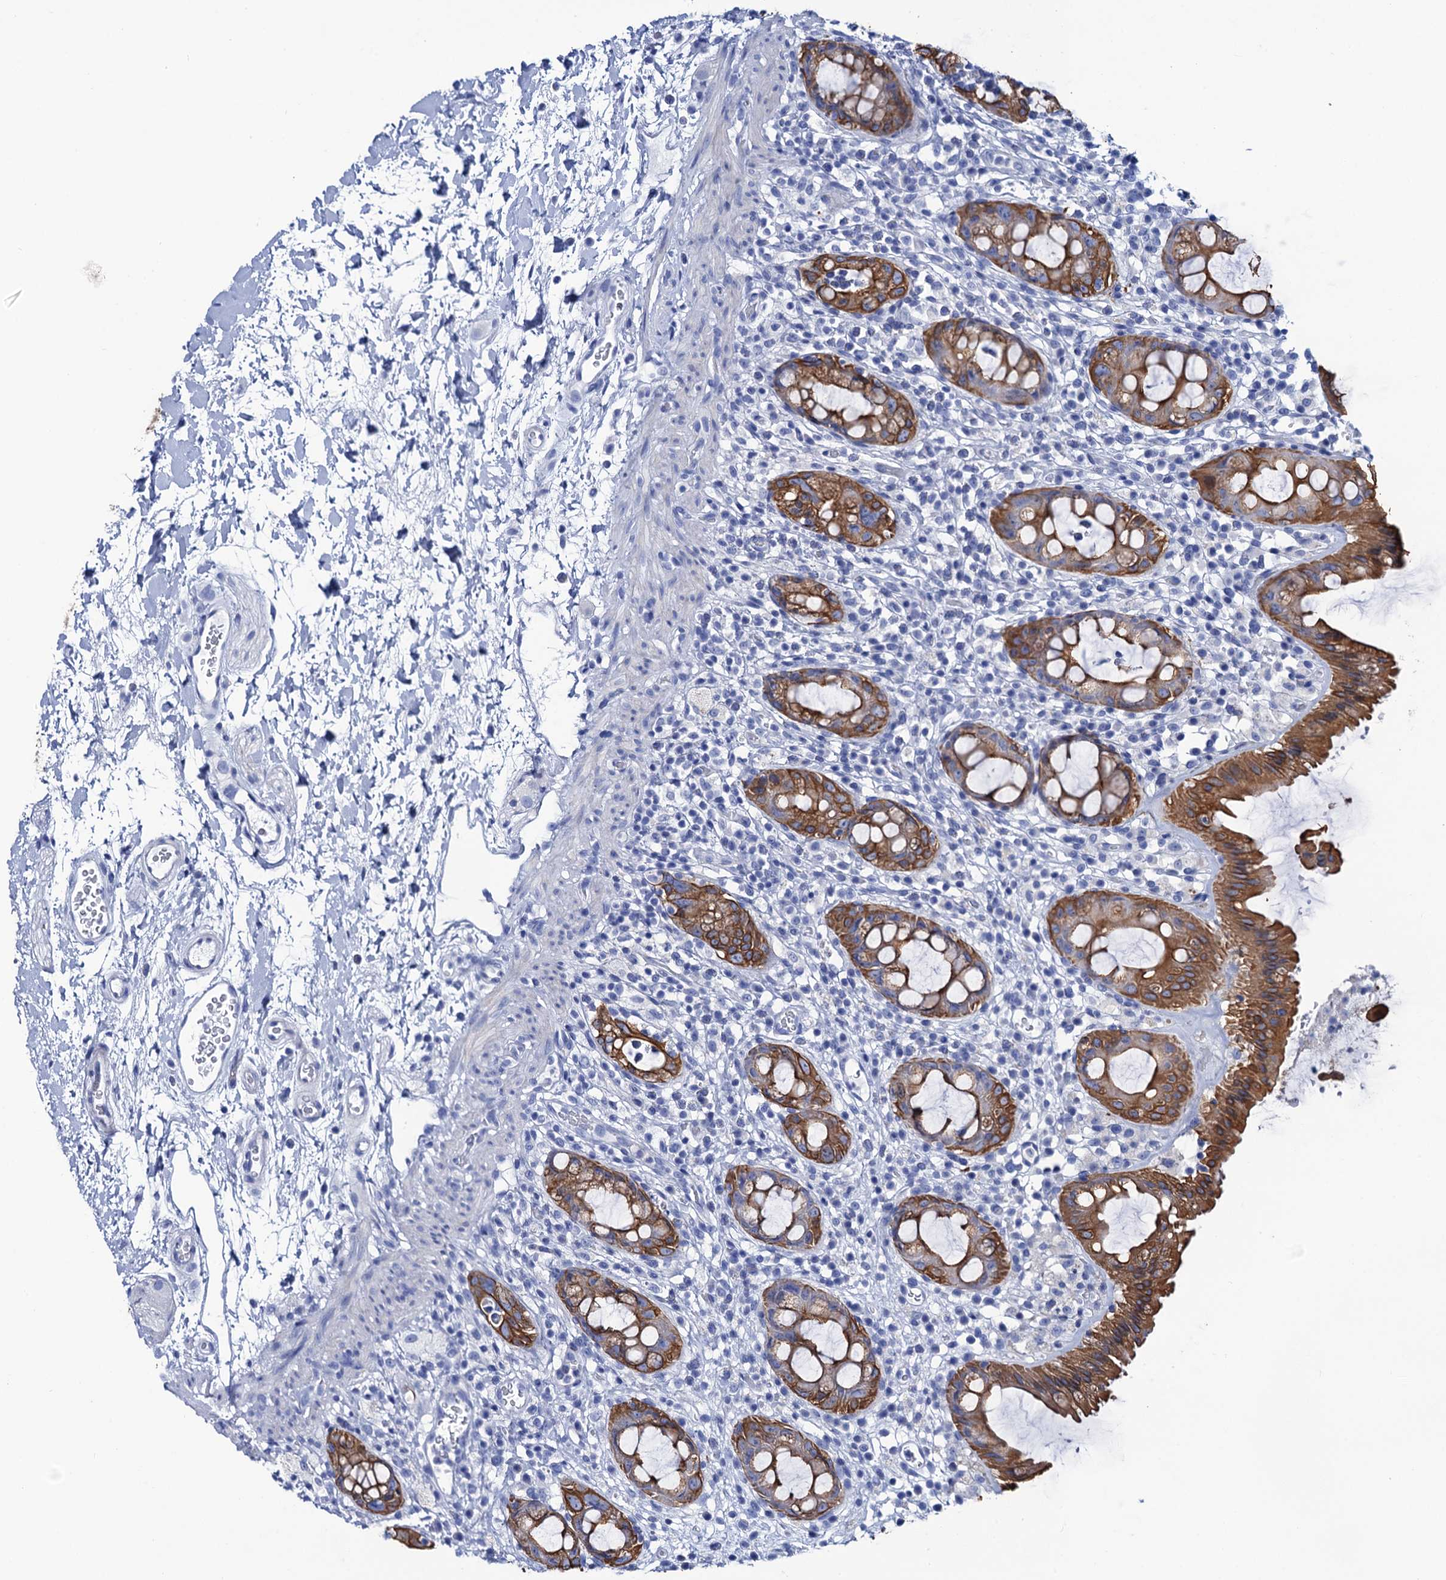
{"staining": {"intensity": "moderate", "quantity": ">75%", "location": "cytoplasmic/membranous"}, "tissue": "rectum", "cell_type": "Glandular cells", "image_type": "normal", "snomed": [{"axis": "morphology", "description": "Normal tissue, NOS"}, {"axis": "topography", "description": "Rectum"}], "caption": "There is medium levels of moderate cytoplasmic/membranous staining in glandular cells of benign rectum, as demonstrated by immunohistochemical staining (brown color).", "gene": "RAB3IP", "patient": {"sex": "female", "age": 57}}